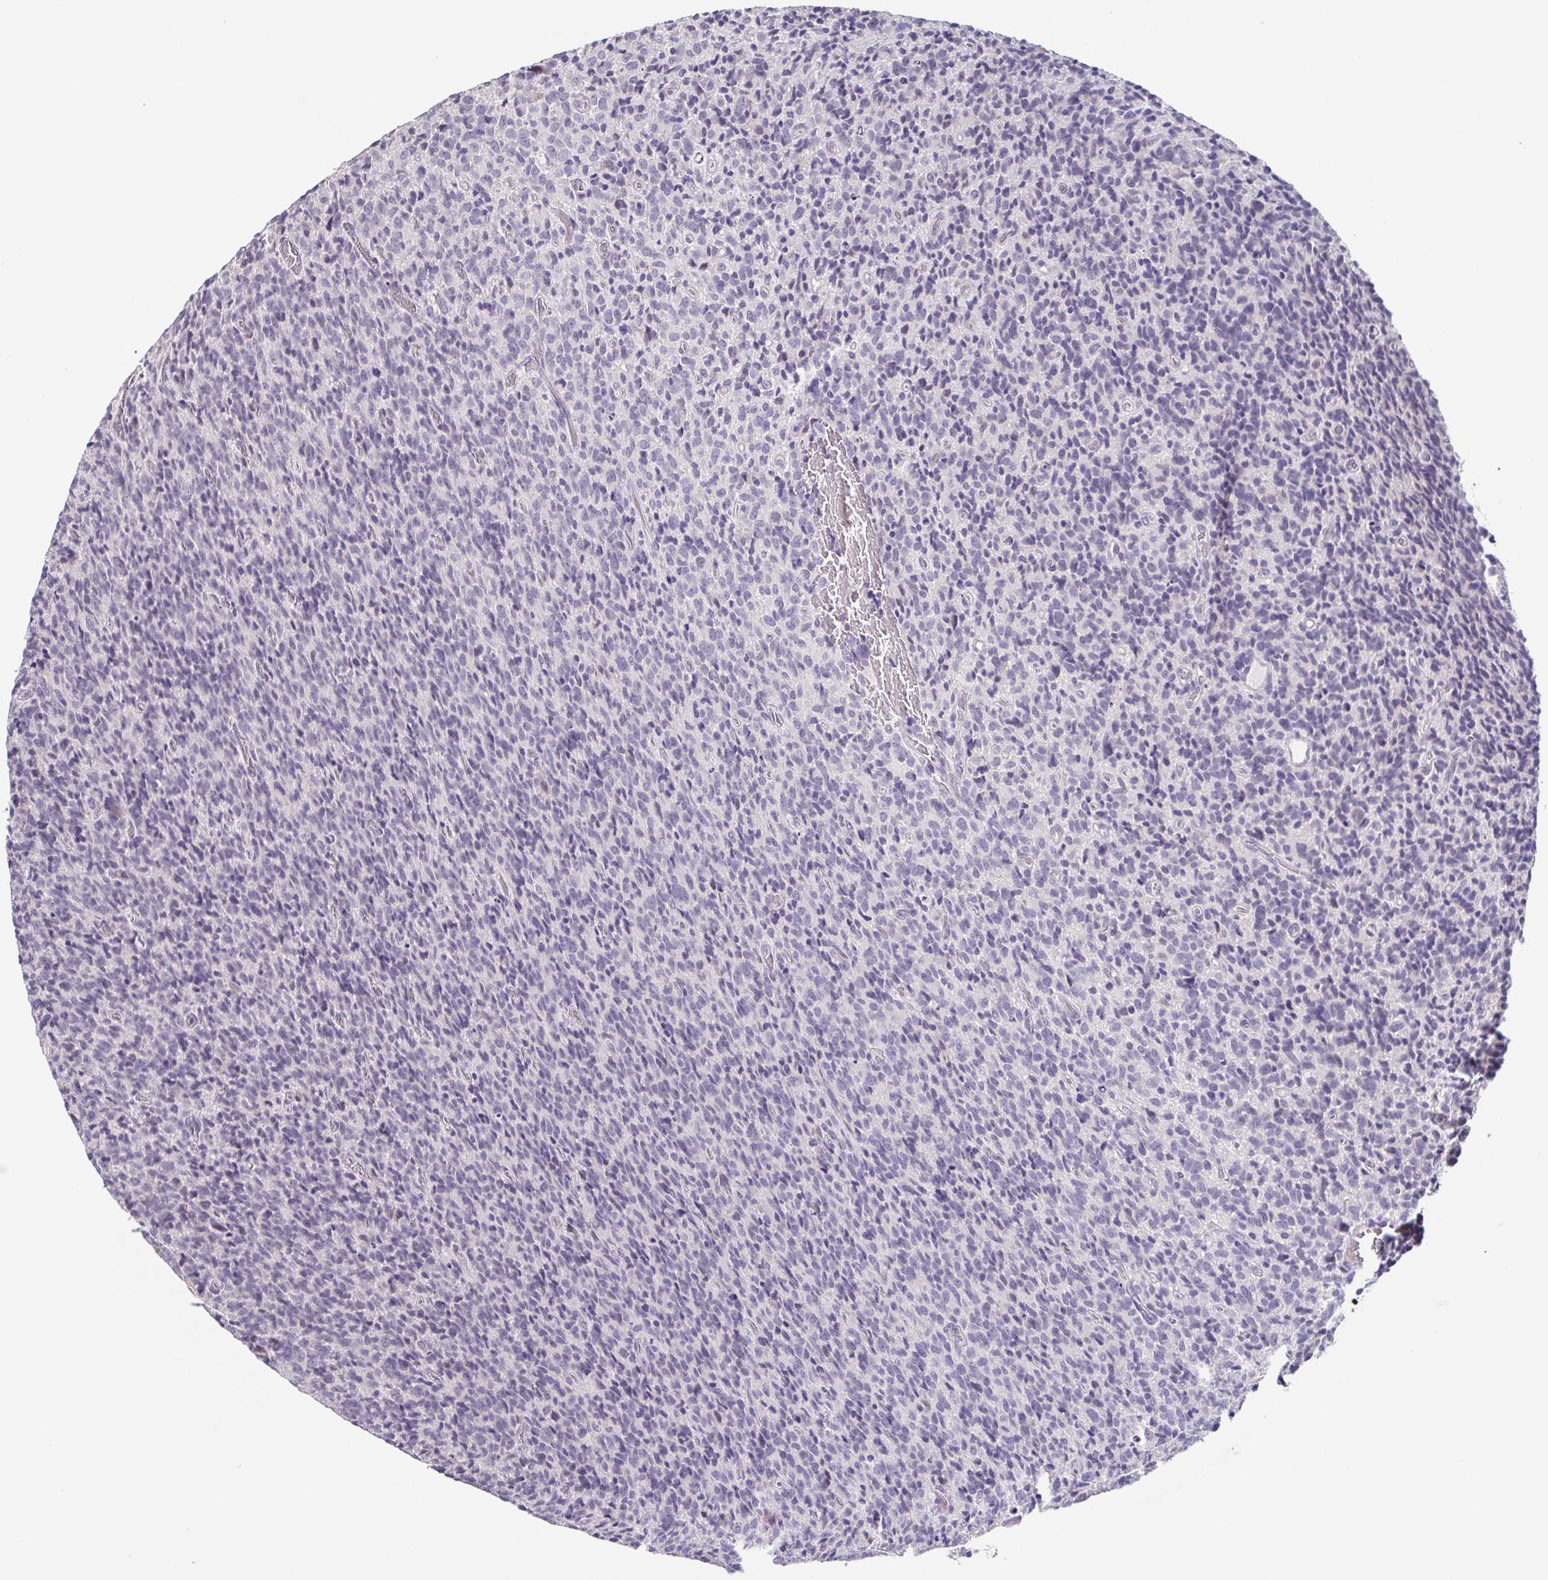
{"staining": {"intensity": "negative", "quantity": "none", "location": "none"}, "tissue": "glioma", "cell_type": "Tumor cells", "image_type": "cancer", "snomed": [{"axis": "morphology", "description": "Glioma, malignant, High grade"}, {"axis": "topography", "description": "Brain"}], "caption": "This is a micrograph of immunohistochemistry staining of malignant glioma (high-grade), which shows no positivity in tumor cells.", "gene": "GHRL", "patient": {"sex": "male", "age": 76}}